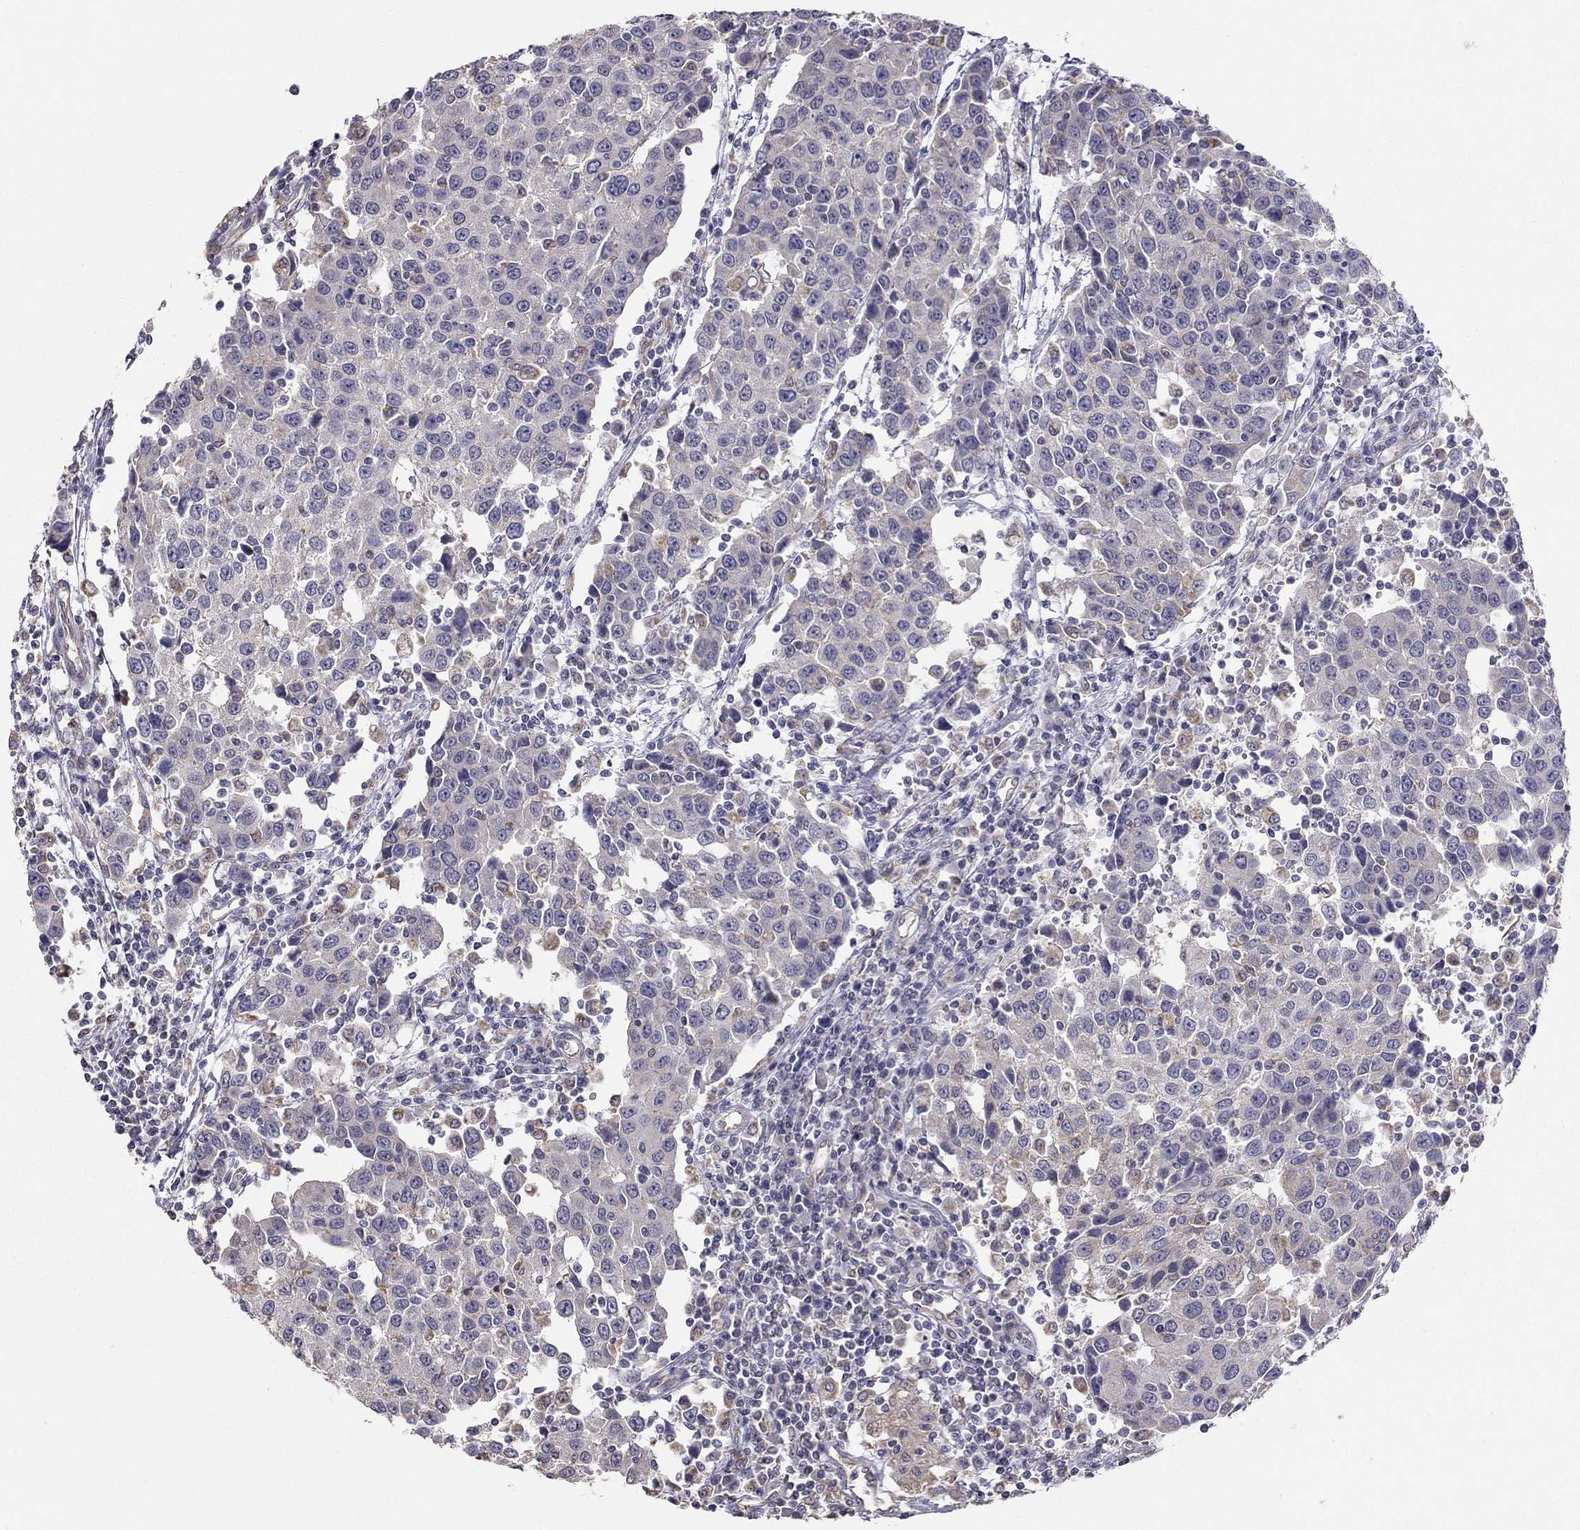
{"staining": {"intensity": "weak", "quantity": "<25%", "location": "cytoplasmic/membranous"}, "tissue": "urothelial cancer", "cell_type": "Tumor cells", "image_type": "cancer", "snomed": [{"axis": "morphology", "description": "Urothelial carcinoma, High grade"}, {"axis": "topography", "description": "Urinary bladder"}], "caption": "This is a image of immunohistochemistry staining of urothelial cancer, which shows no staining in tumor cells. Brightfield microscopy of immunohistochemistry (IHC) stained with DAB (3,3'-diaminobenzidine) (brown) and hematoxylin (blue), captured at high magnification.", "gene": "LRIT3", "patient": {"sex": "female", "age": 85}}